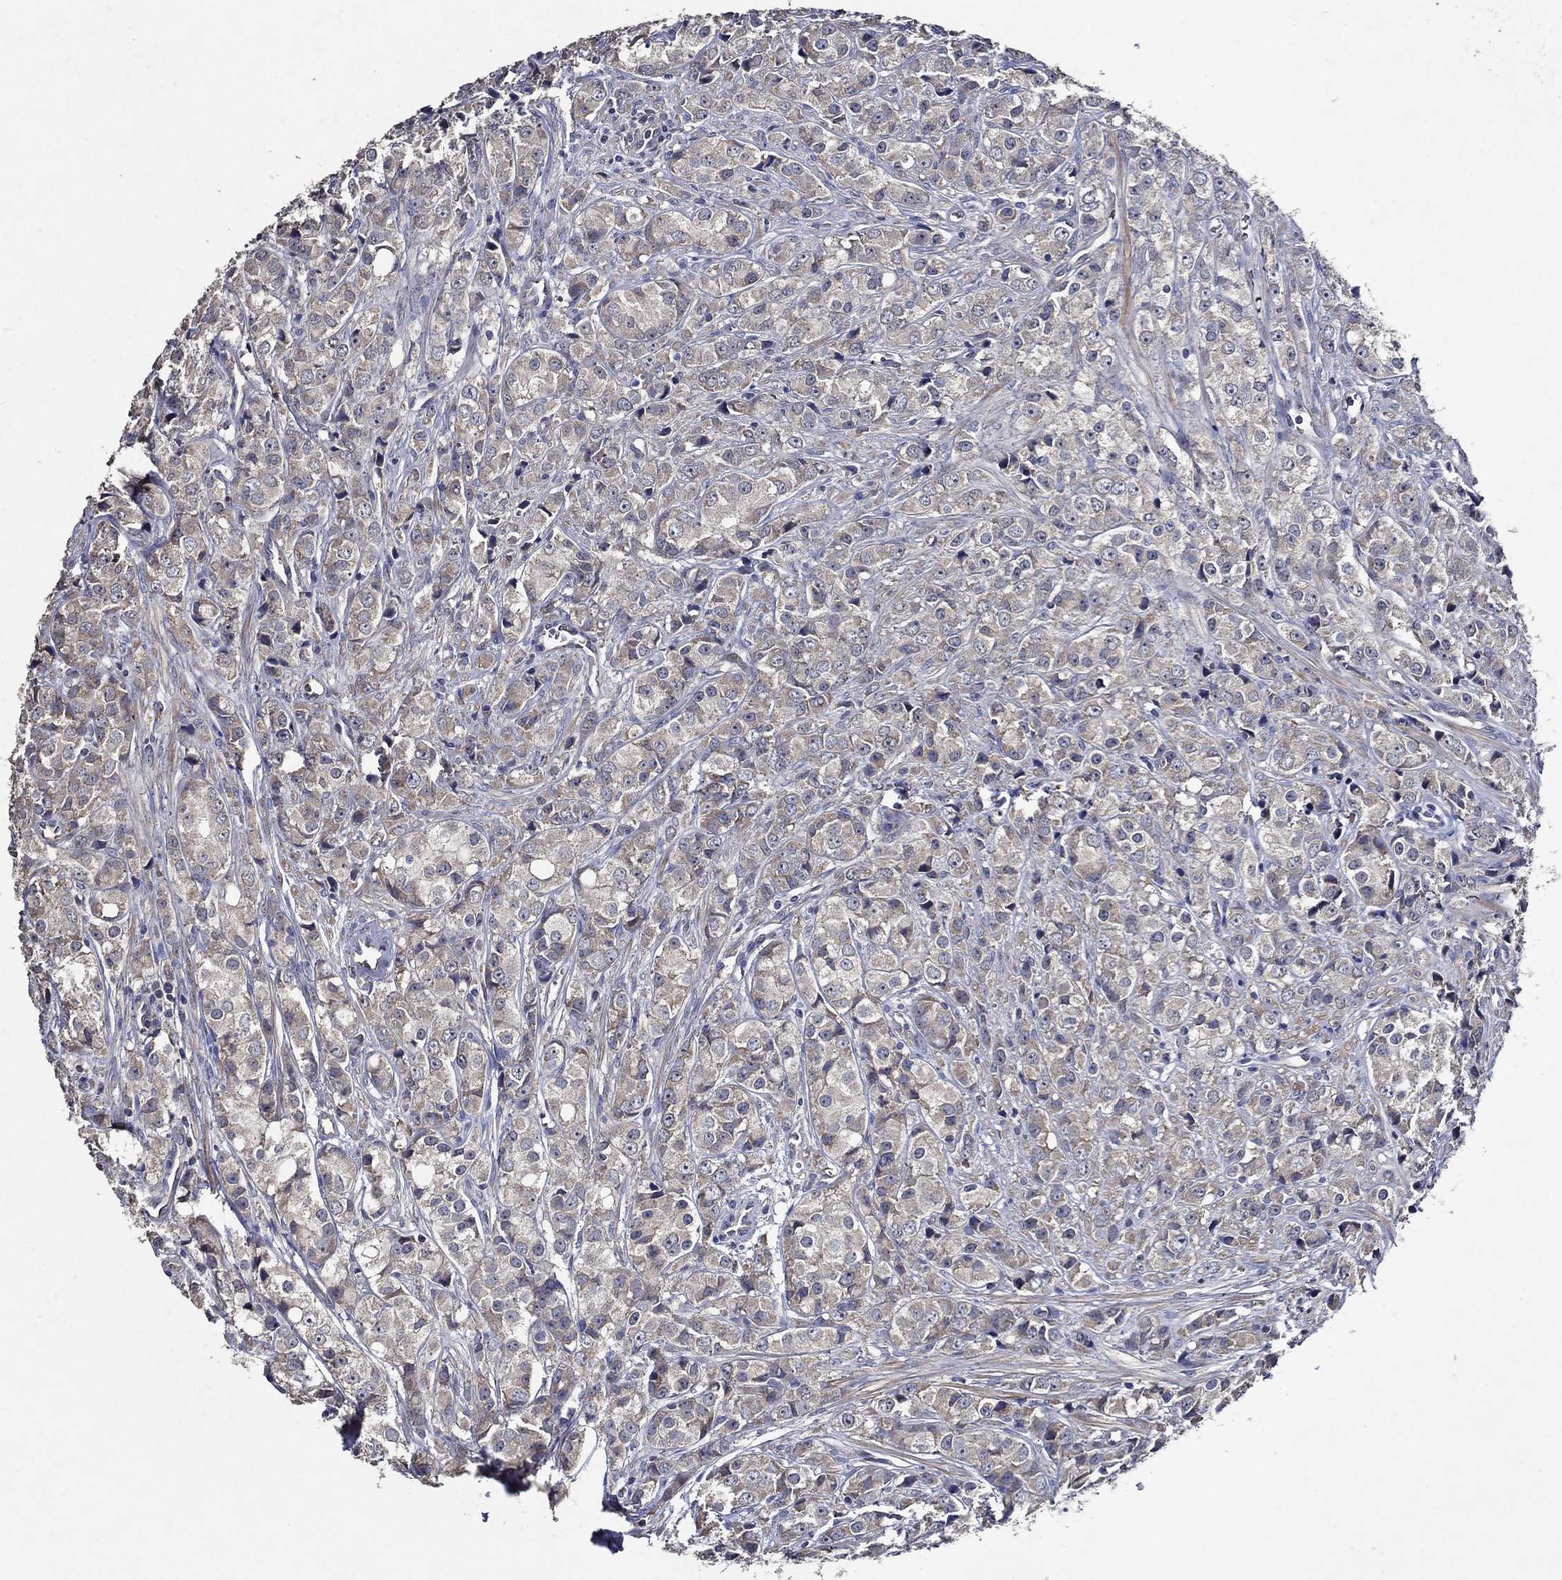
{"staining": {"intensity": "weak", "quantity": "25%-75%", "location": "cytoplasmic/membranous"}, "tissue": "prostate cancer", "cell_type": "Tumor cells", "image_type": "cancer", "snomed": [{"axis": "morphology", "description": "Adenocarcinoma, Medium grade"}, {"axis": "topography", "description": "Prostate"}], "caption": "Protein expression analysis of prostate cancer (medium-grade adenocarcinoma) exhibits weak cytoplasmic/membranous expression in about 25%-75% of tumor cells.", "gene": "HAP1", "patient": {"sex": "male", "age": 74}}